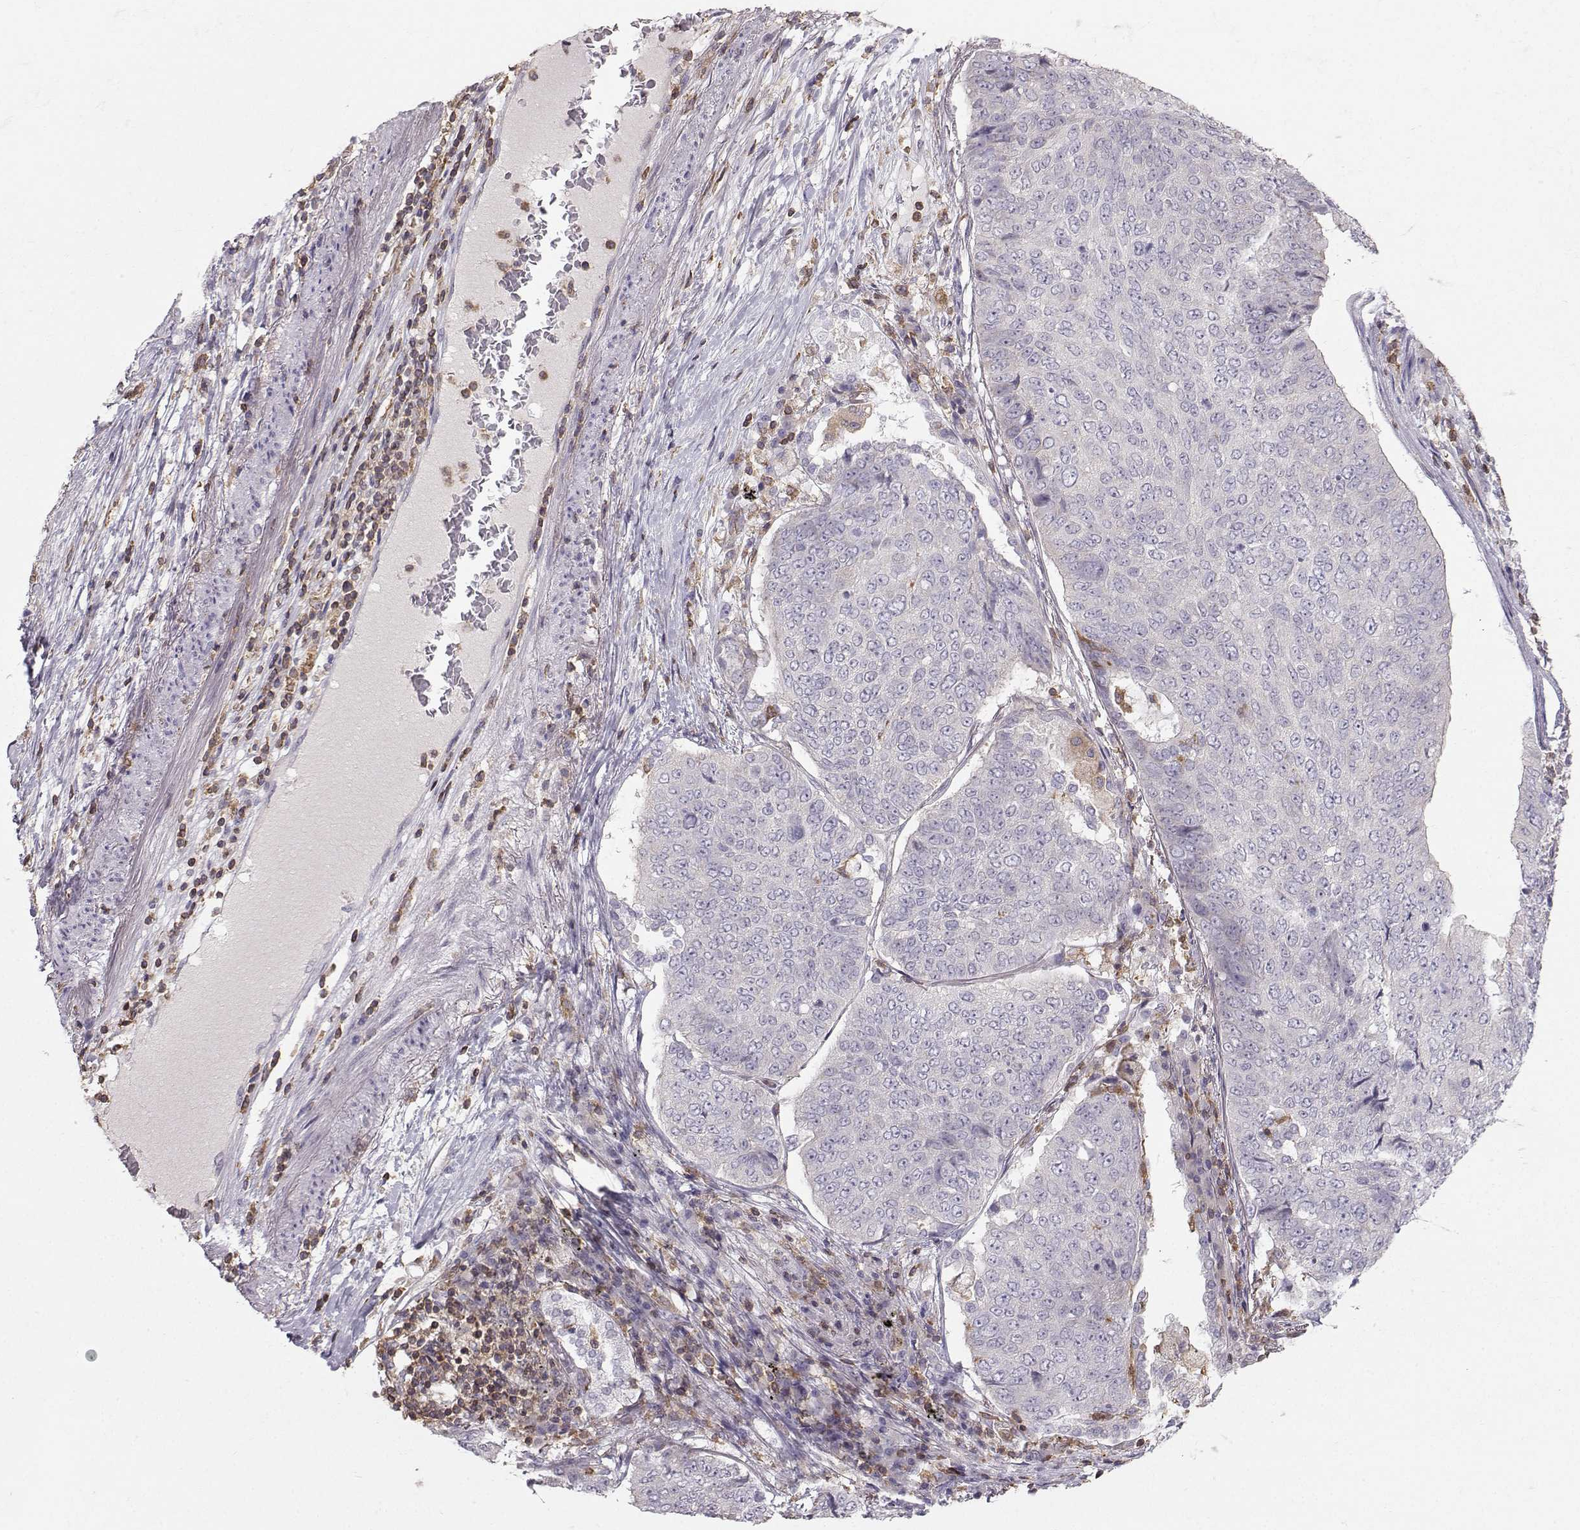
{"staining": {"intensity": "negative", "quantity": "none", "location": "none"}, "tissue": "lung cancer", "cell_type": "Tumor cells", "image_type": "cancer", "snomed": [{"axis": "morphology", "description": "Normal tissue, NOS"}, {"axis": "morphology", "description": "Squamous cell carcinoma, NOS"}, {"axis": "topography", "description": "Bronchus"}, {"axis": "topography", "description": "Lung"}], "caption": "A high-resolution histopathology image shows IHC staining of squamous cell carcinoma (lung), which shows no significant expression in tumor cells.", "gene": "ZBTB32", "patient": {"sex": "male", "age": 64}}